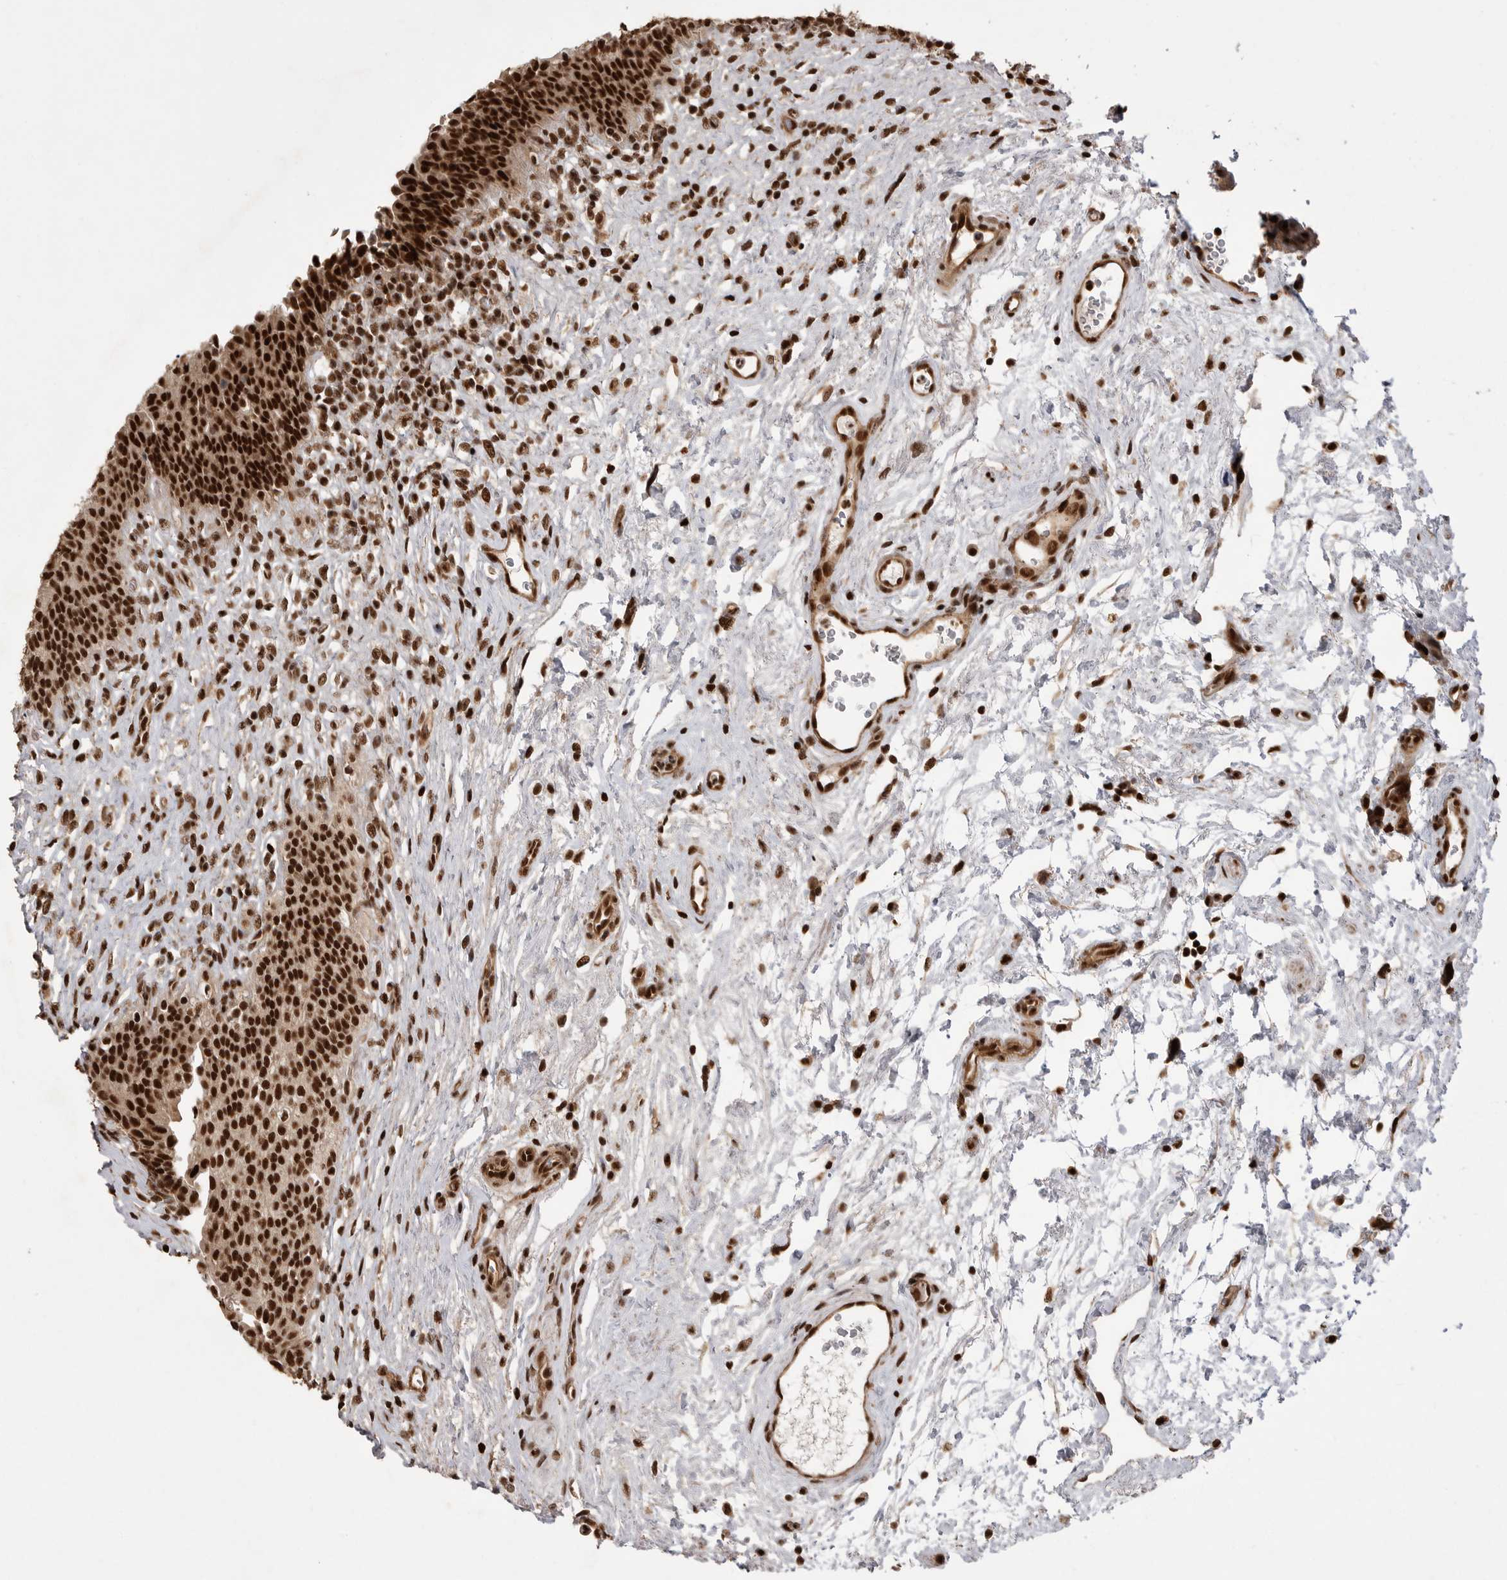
{"staining": {"intensity": "strong", "quantity": ">75%", "location": "nuclear"}, "tissue": "urinary bladder", "cell_type": "Urothelial cells", "image_type": "normal", "snomed": [{"axis": "morphology", "description": "Normal tissue, NOS"}, {"axis": "topography", "description": "Urinary bladder"}], "caption": "High-magnification brightfield microscopy of benign urinary bladder stained with DAB (3,3'-diaminobenzidine) (brown) and counterstained with hematoxylin (blue). urothelial cells exhibit strong nuclear expression is seen in about>75% of cells.", "gene": "PPP1R8", "patient": {"sex": "male", "age": 83}}